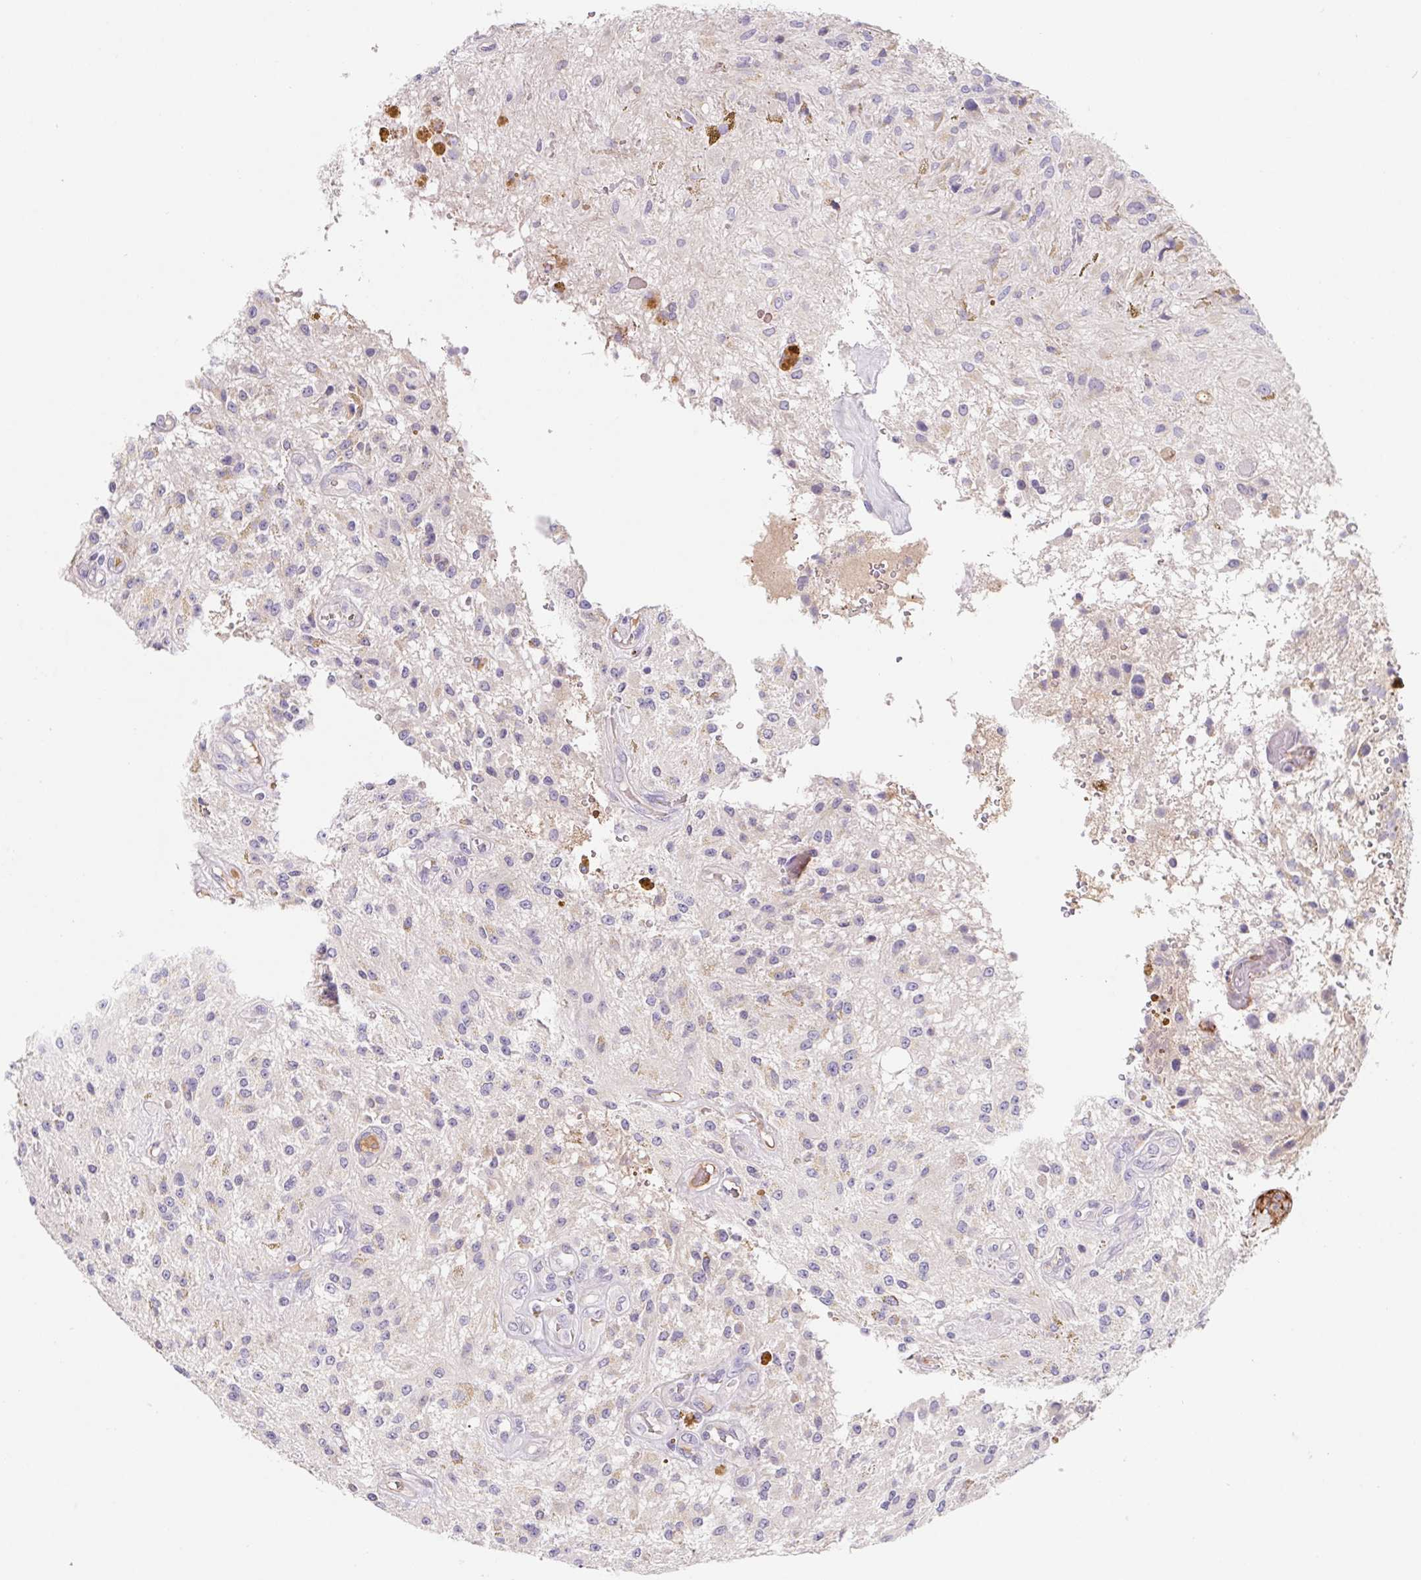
{"staining": {"intensity": "negative", "quantity": "none", "location": "none"}, "tissue": "glioma", "cell_type": "Tumor cells", "image_type": "cancer", "snomed": [{"axis": "morphology", "description": "Glioma, malignant, Low grade"}, {"axis": "topography", "description": "Cerebellum"}], "caption": "Immunohistochemistry (IHC) image of neoplastic tissue: low-grade glioma (malignant) stained with DAB shows no significant protein expression in tumor cells. (IHC, brightfield microscopy, high magnification).", "gene": "LPA", "patient": {"sex": "female", "age": 14}}